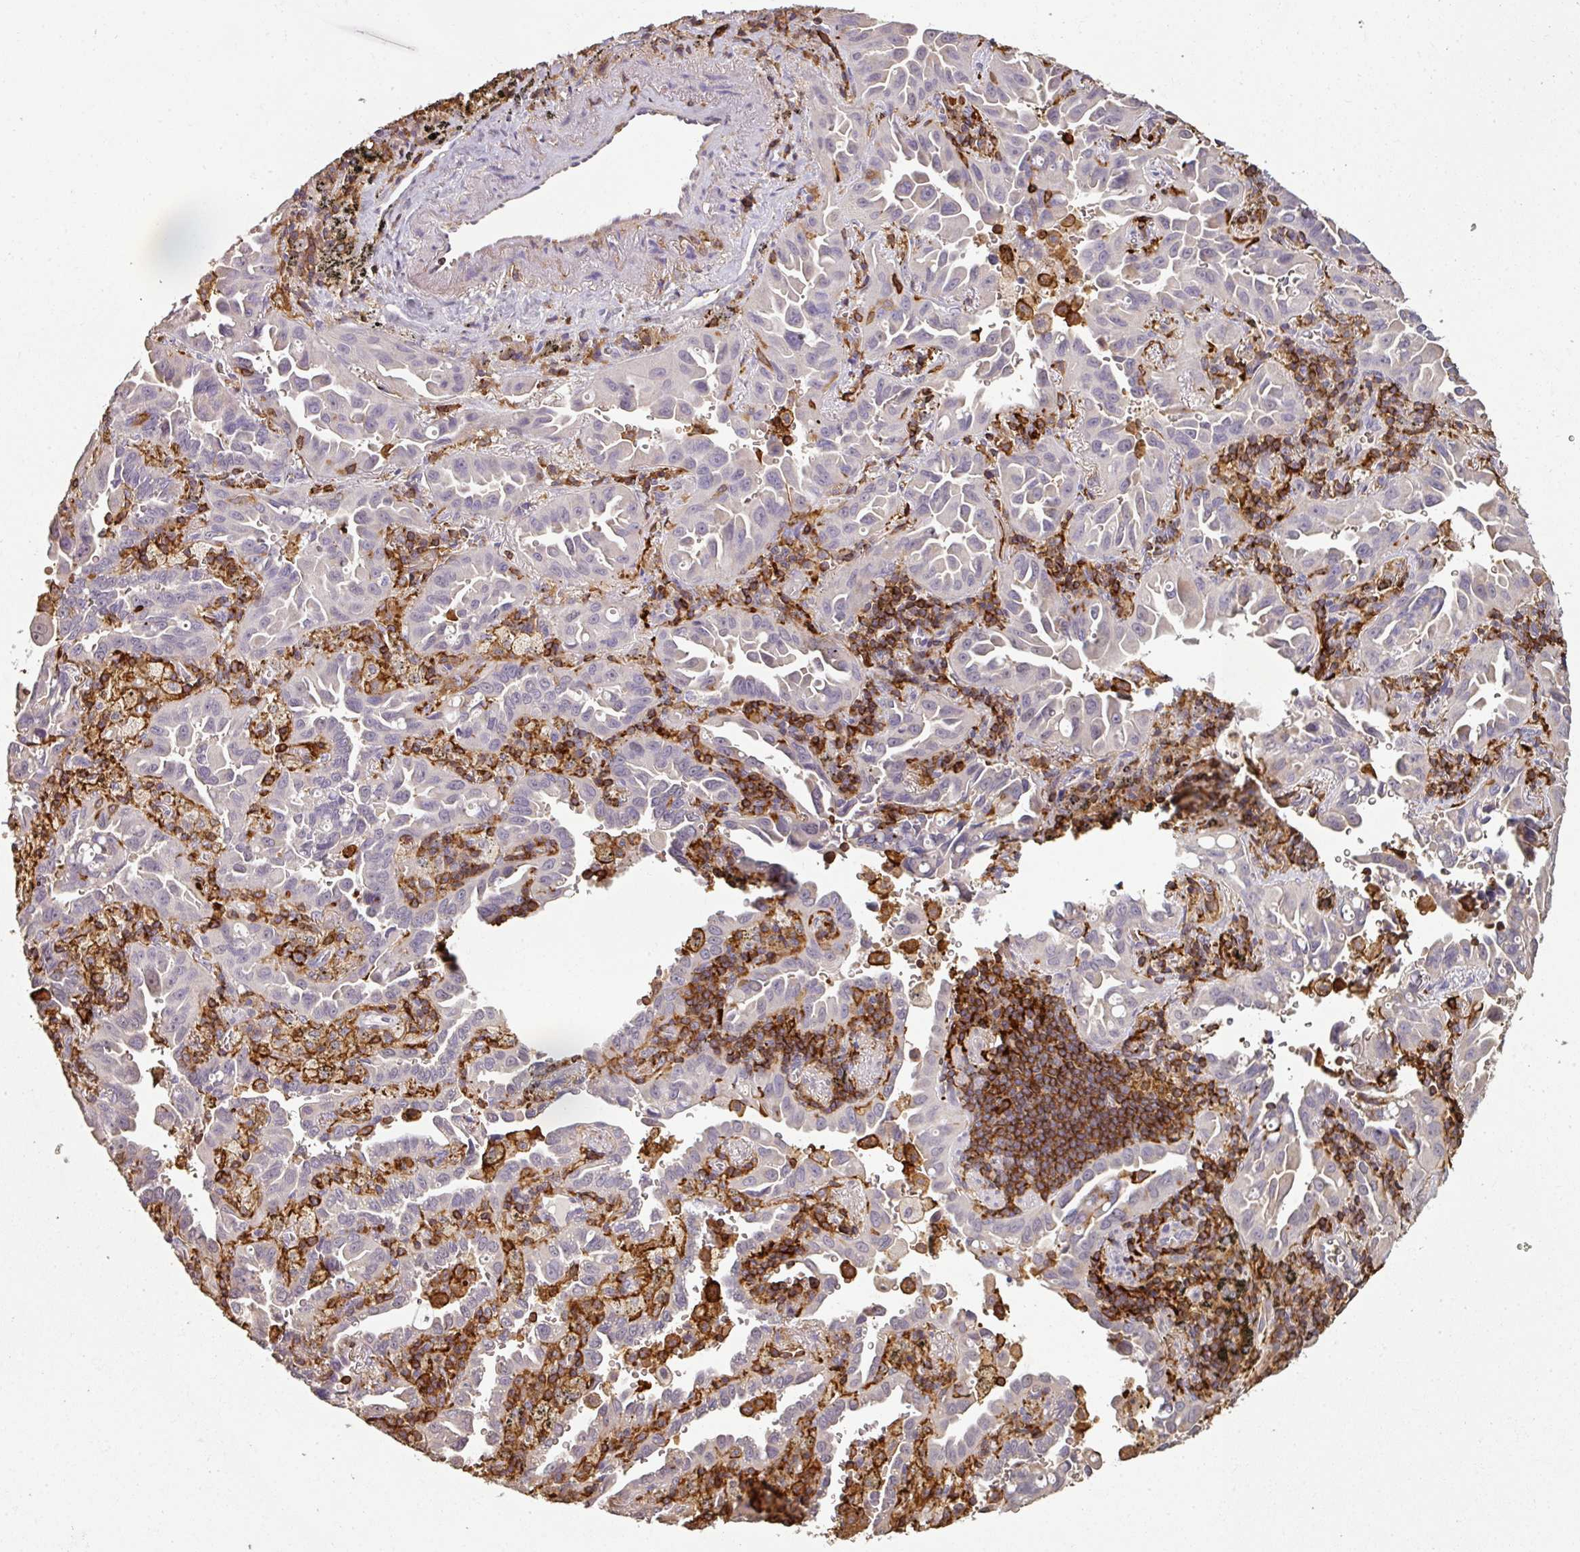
{"staining": {"intensity": "negative", "quantity": "none", "location": "none"}, "tissue": "lung cancer", "cell_type": "Tumor cells", "image_type": "cancer", "snomed": [{"axis": "morphology", "description": "Adenocarcinoma, NOS"}, {"axis": "topography", "description": "Lung"}], "caption": "Immunohistochemistry image of lung adenocarcinoma stained for a protein (brown), which exhibits no expression in tumor cells.", "gene": "OLFML2B", "patient": {"sex": "male", "age": 68}}